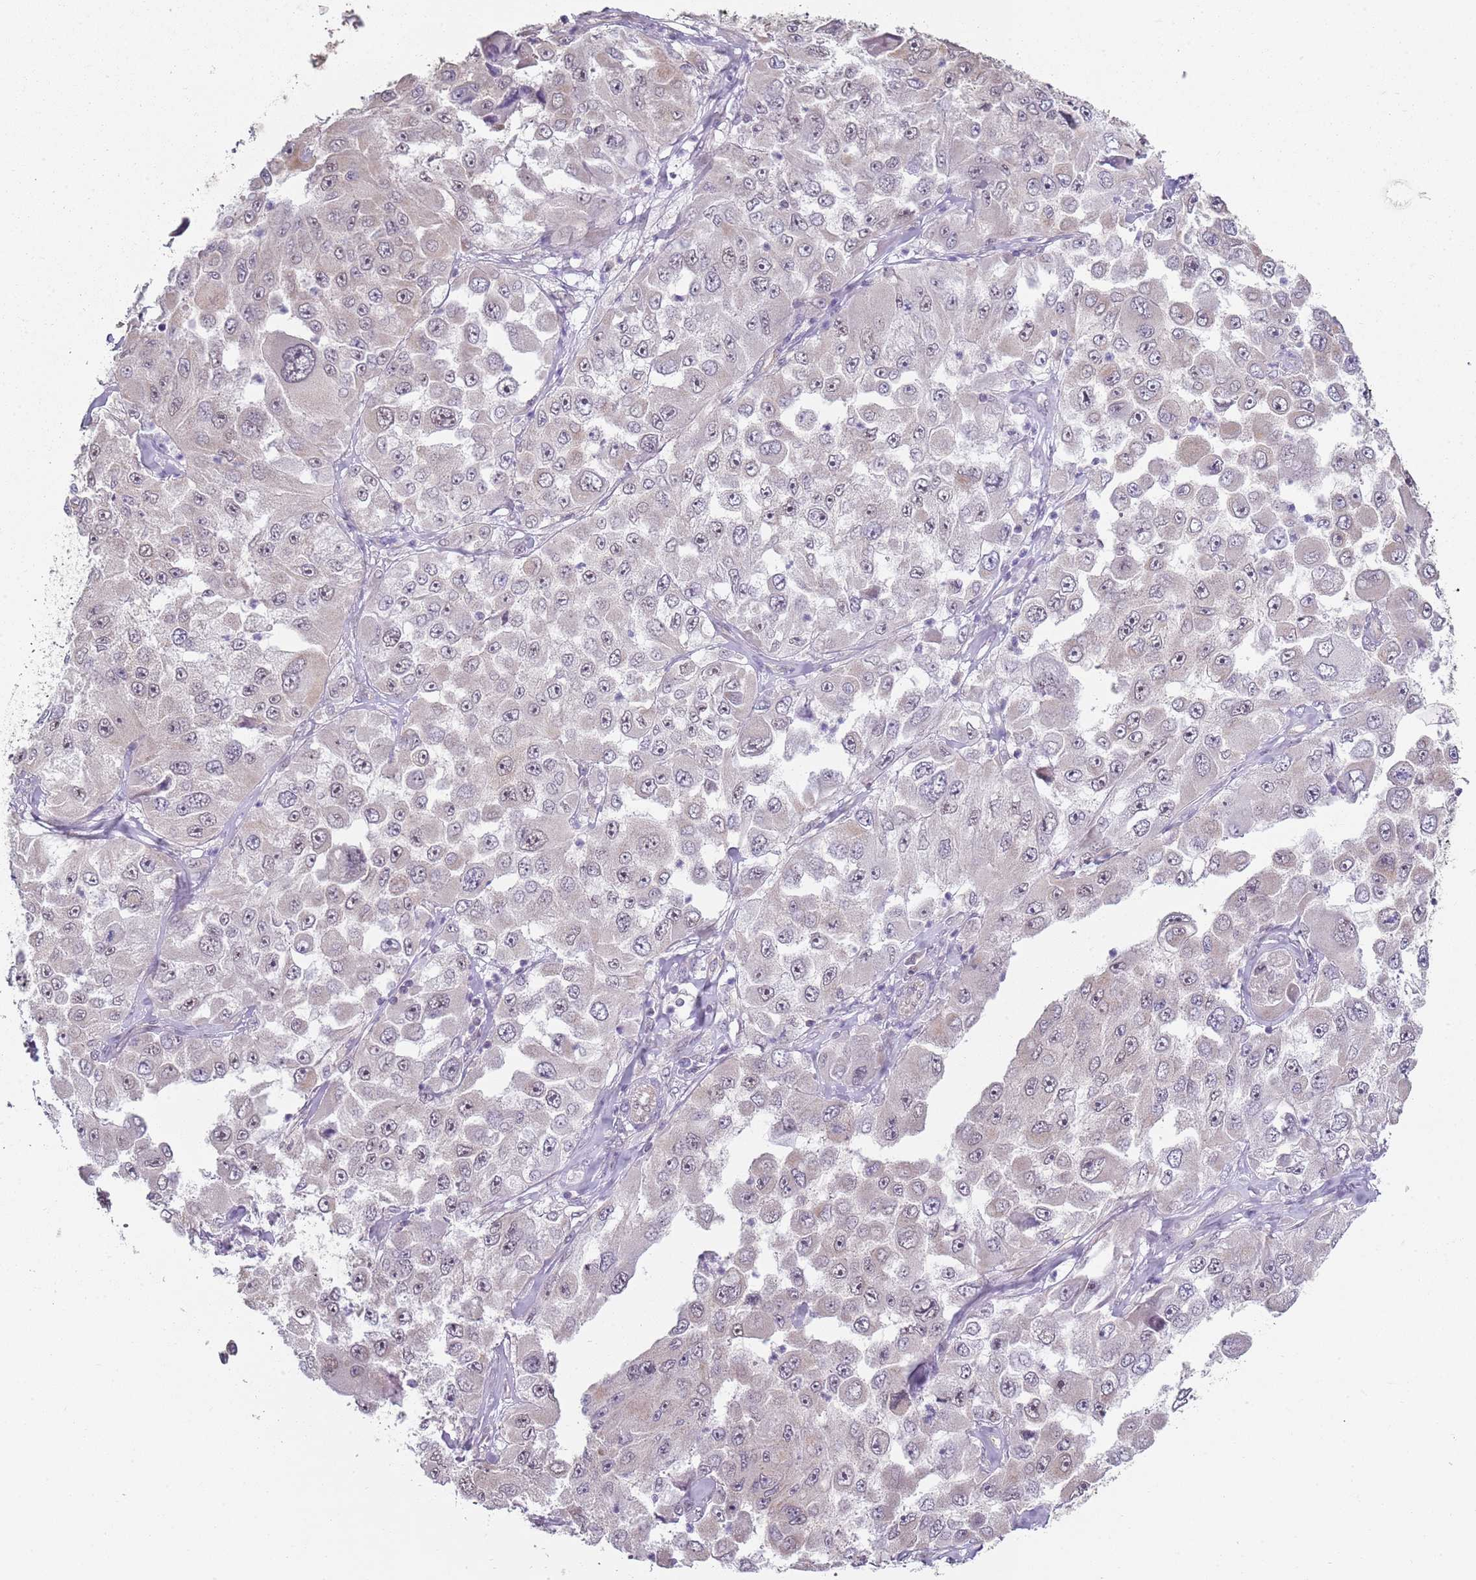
{"staining": {"intensity": "moderate", "quantity": "<25%", "location": "nuclear"}, "tissue": "melanoma", "cell_type": "Tumor cells", "image_type": "cancer", "snomed": [{"axis": "morphology", "description": "Malignant melanoma, Metastatic site"}, {"axis": "topography", "description": "Lymph node"}], "caption": "Malignant melanoma (metastatic site) tissue reveals moderate nuclear expression in approximately <25% of tumor cells", "gene": "SMARCAL1", "patient": {"sex": "male", "age": 62}}